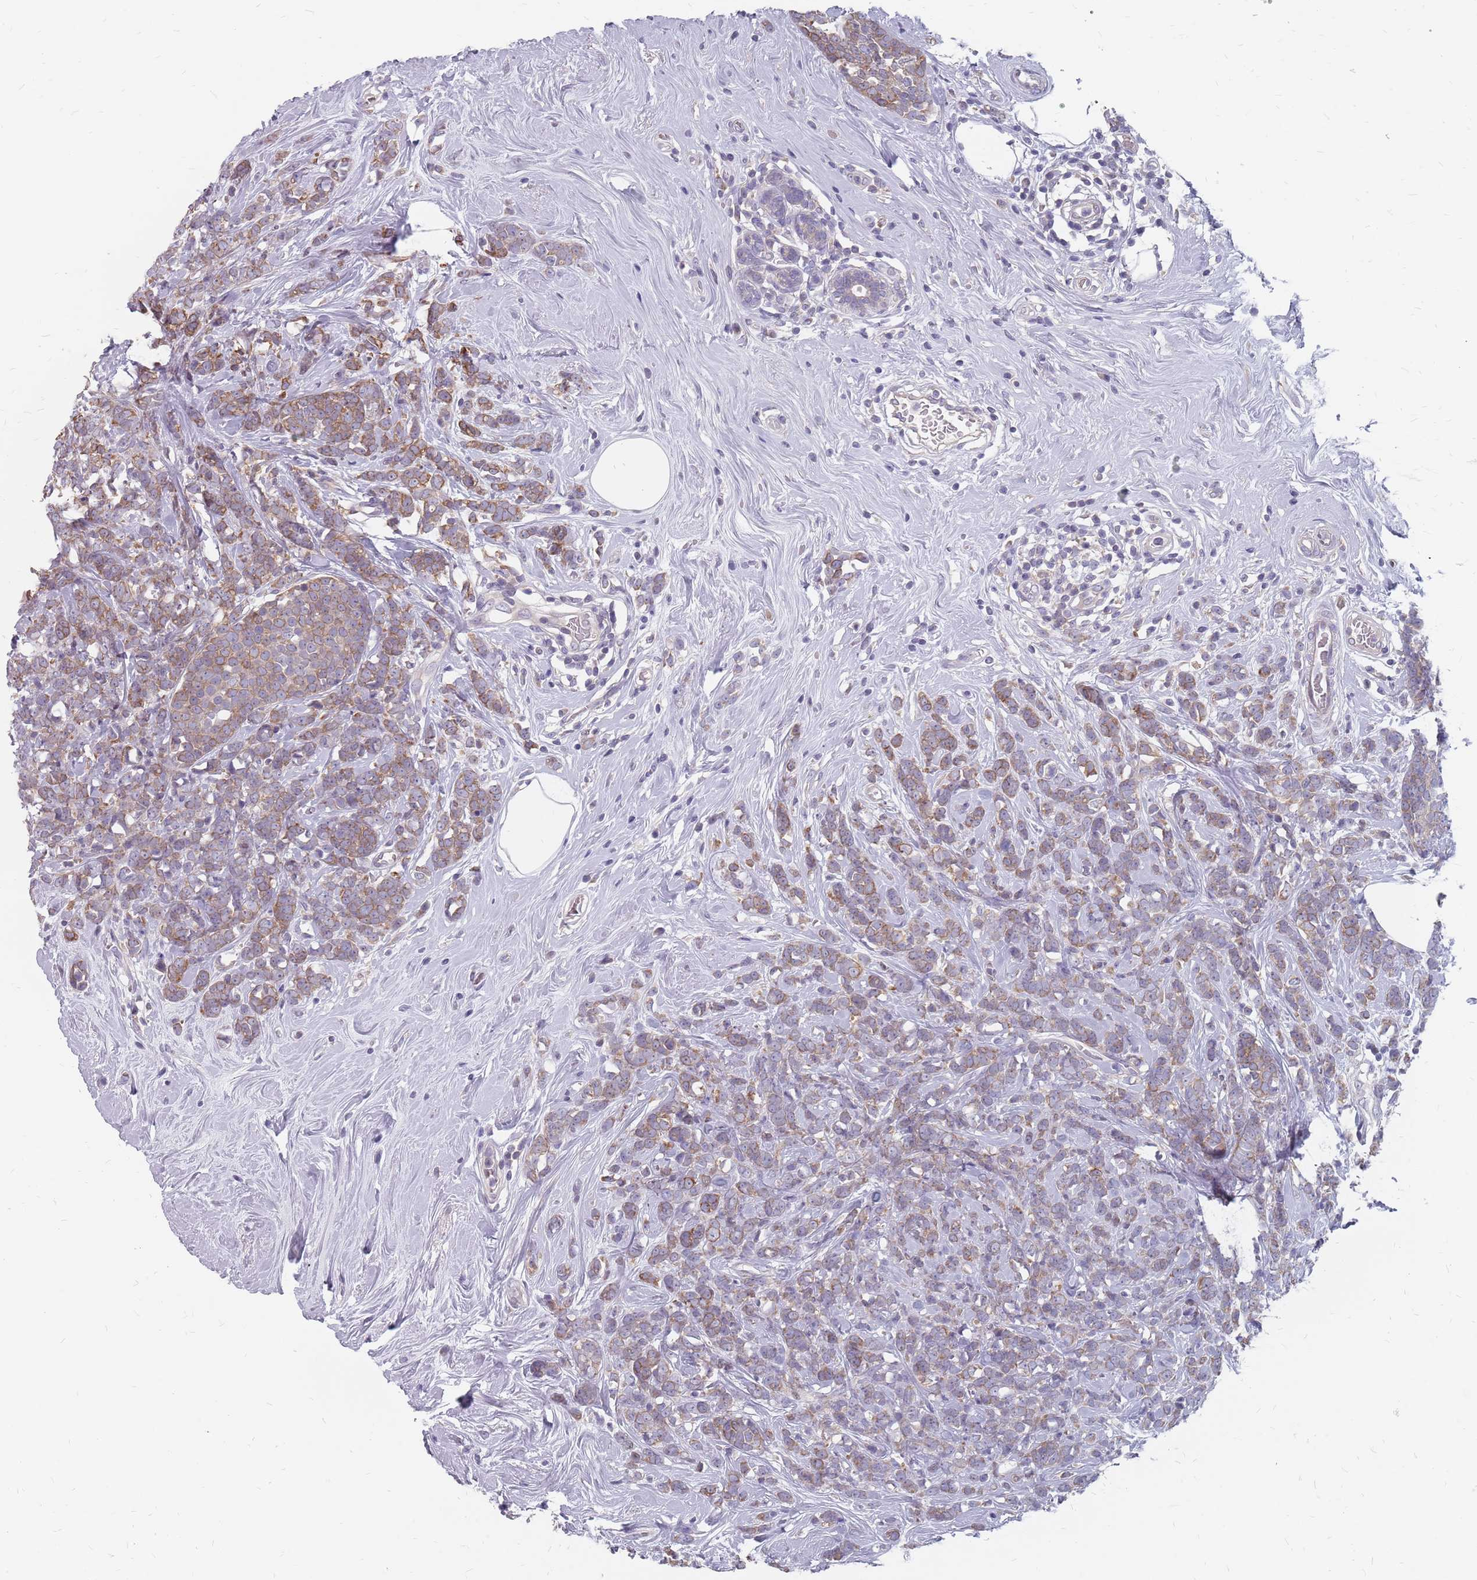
{"staining": {"intensity": "moderate", "quantity": ">75%", "location": "cytoplasmic/membranous"}, "tissue": "breast cancer", "cell_type": "Tumor cells", "image_type": "cancer", "snomed": [{"axis": "morphology", "description": "Lobular carcinoma"}, {"axis": "topography", "description": "Breast"}], "caption": "Immunohistochemistry (DAB (3,3'-diaminobenzidine)) staining of human breast cancer (lobular carcinoma) reveals moderate cytoplasmic/membranous protein staining in approximately >75% of tumor cells.", "gene": "CMTR2", "patient": {"sex": "female", "age": 58}}